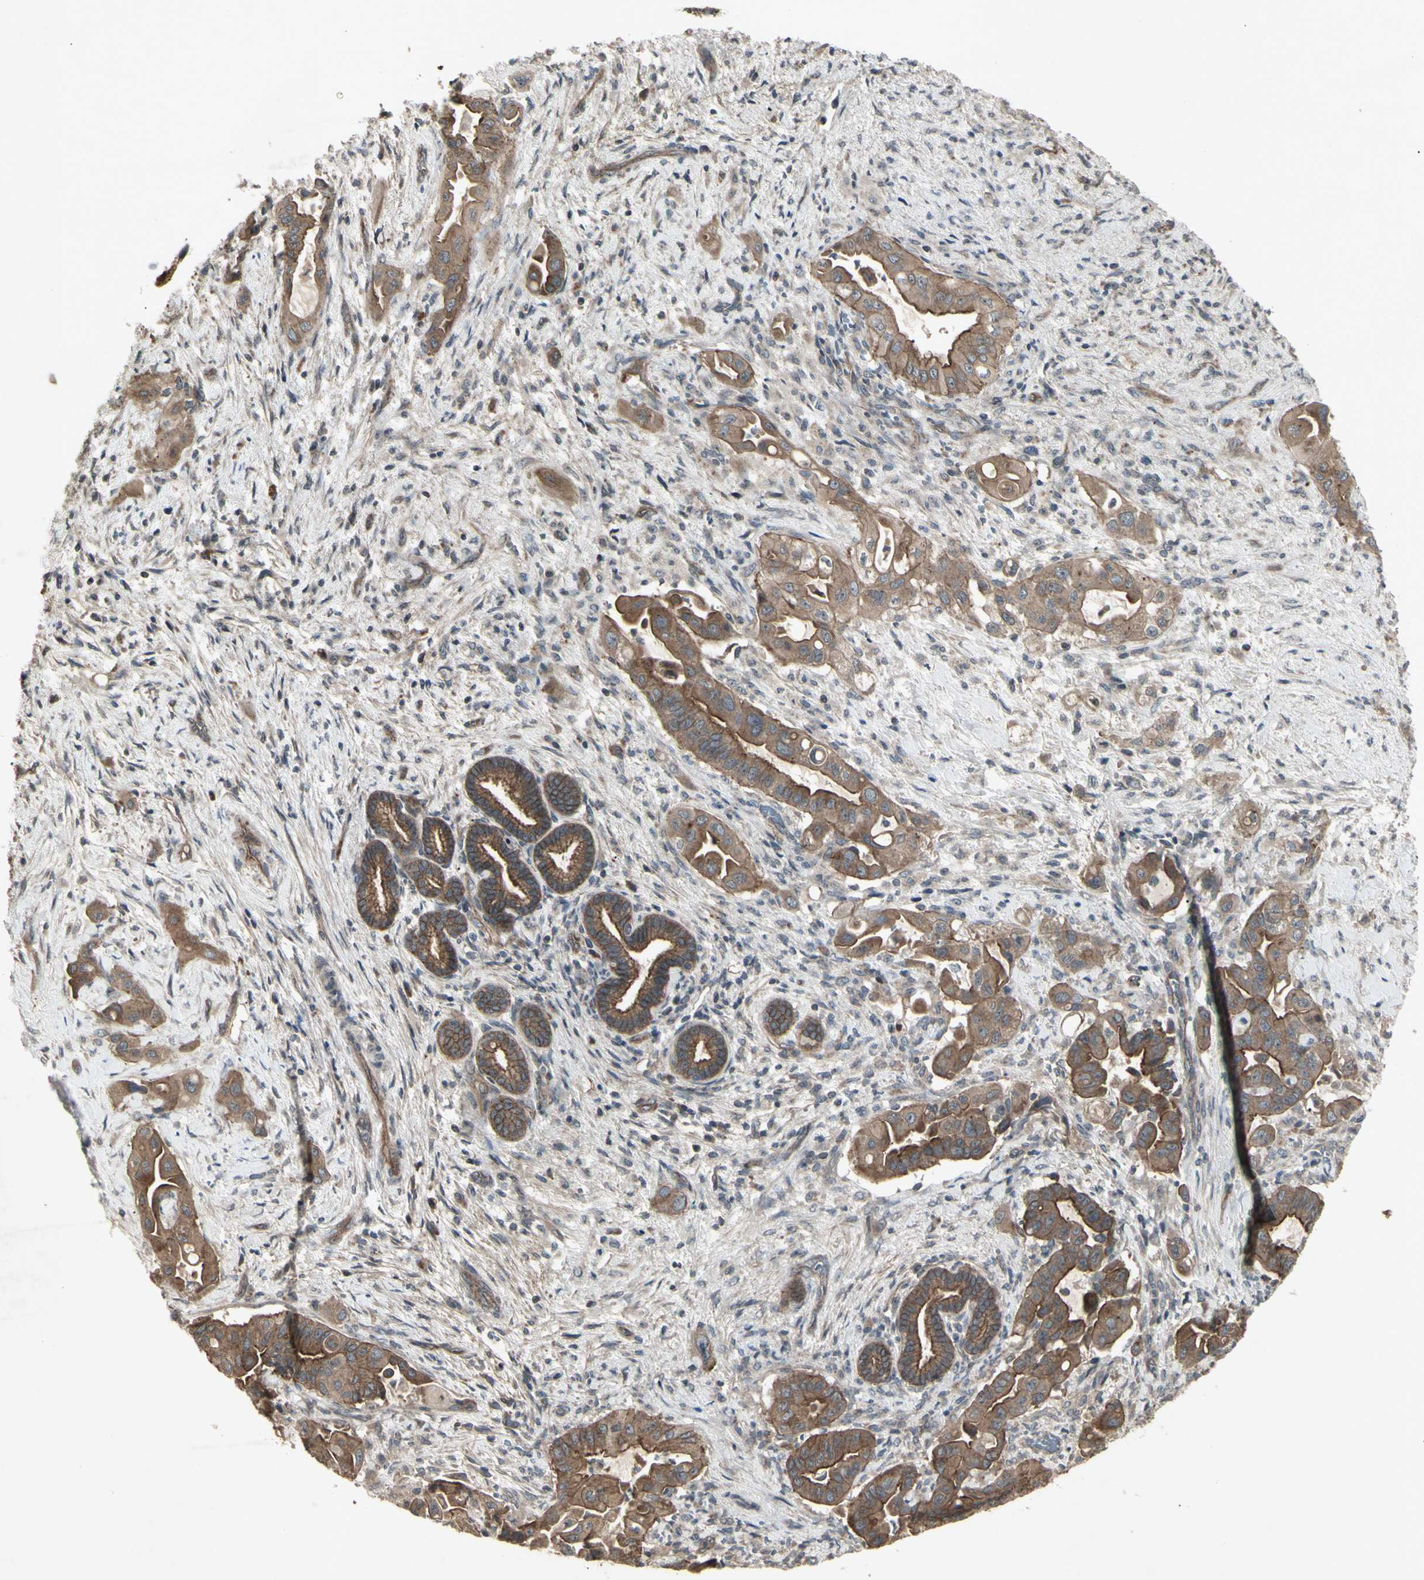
{"staining": {"intensity": "moderate", "quantity": ">75%", "location": "cytoplasmic/membranous"}, "tissue": "liver cancer", "cell_type": "Tumor cells", "image_type": "cancer", "snomed": [{"axis": "morphology", "description": "Cholangiocarcinoma"}, {"axis": "topography", "description": "Liver"}], "caption": "Tumor cells reveal medium levels of moderate cytoplasmic/membranous staining in about >75% of cells in liver cancer (cholangiocarcinoma).", "gene": "JAG1", "patient": {"sex": "female", "age": 61}}